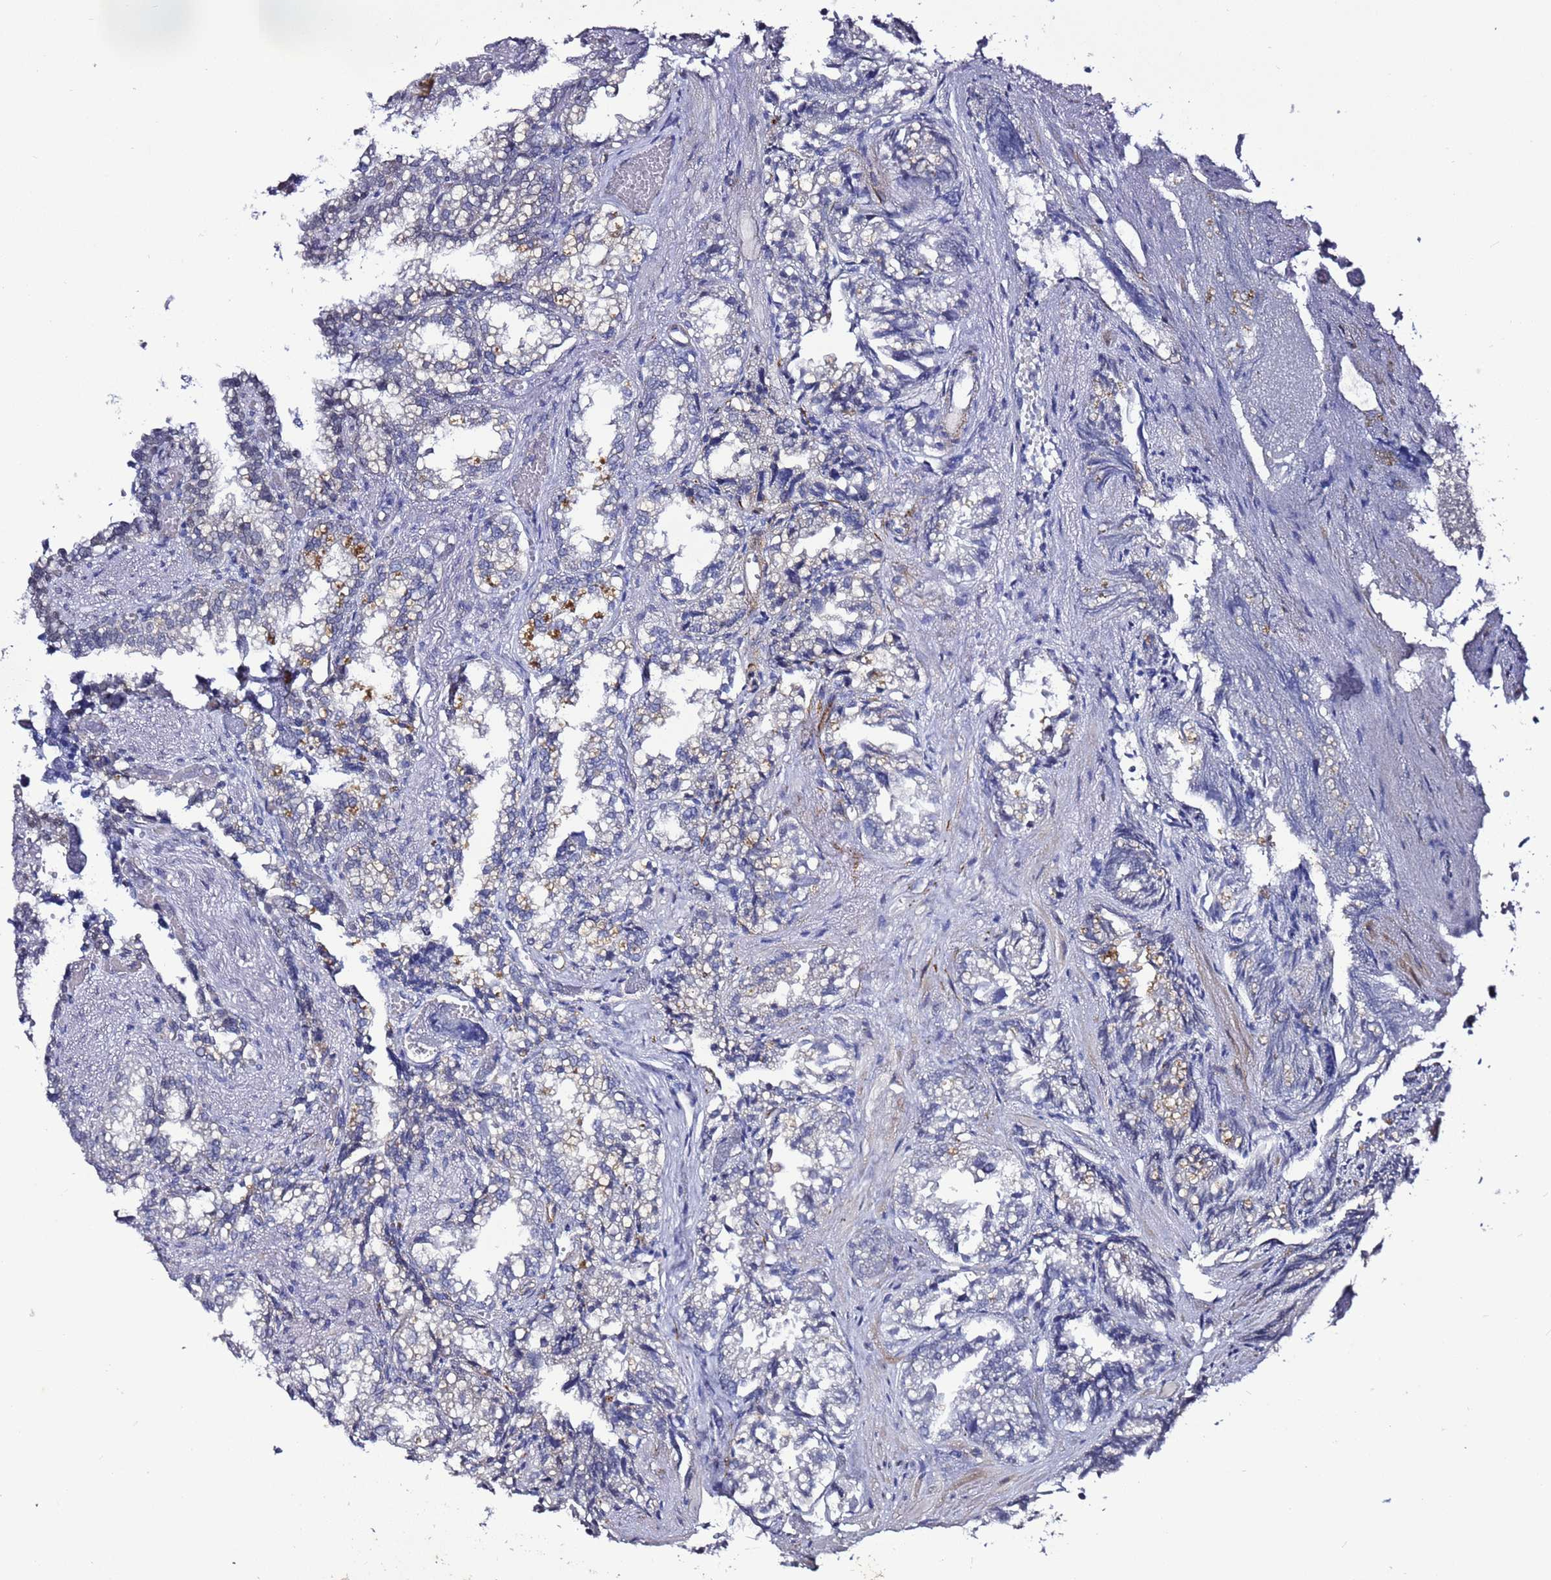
{"staining": {"intensity": "weak", "quantity": "<25%", "location": "nuclear"}, "tissue": "seminal vesicle", "cell_type": "Glandular cells", "image_type": "normal", "snomed": [{"axis": "morphology", "description": "Normal tissue, NOS"}, {"axis": "topography", "description": "Prostate"}, {"axis": "topography", "description": "Seminal veicle"}], "caption": "IHC histopathology image of benign seminal vesicle stained for a protein (brown), which demonstrates no staining in glandular cells. Nuclei are stained in blue.", "gene": "PSMA7", "patient": {"sex": "male", "age": 51}}